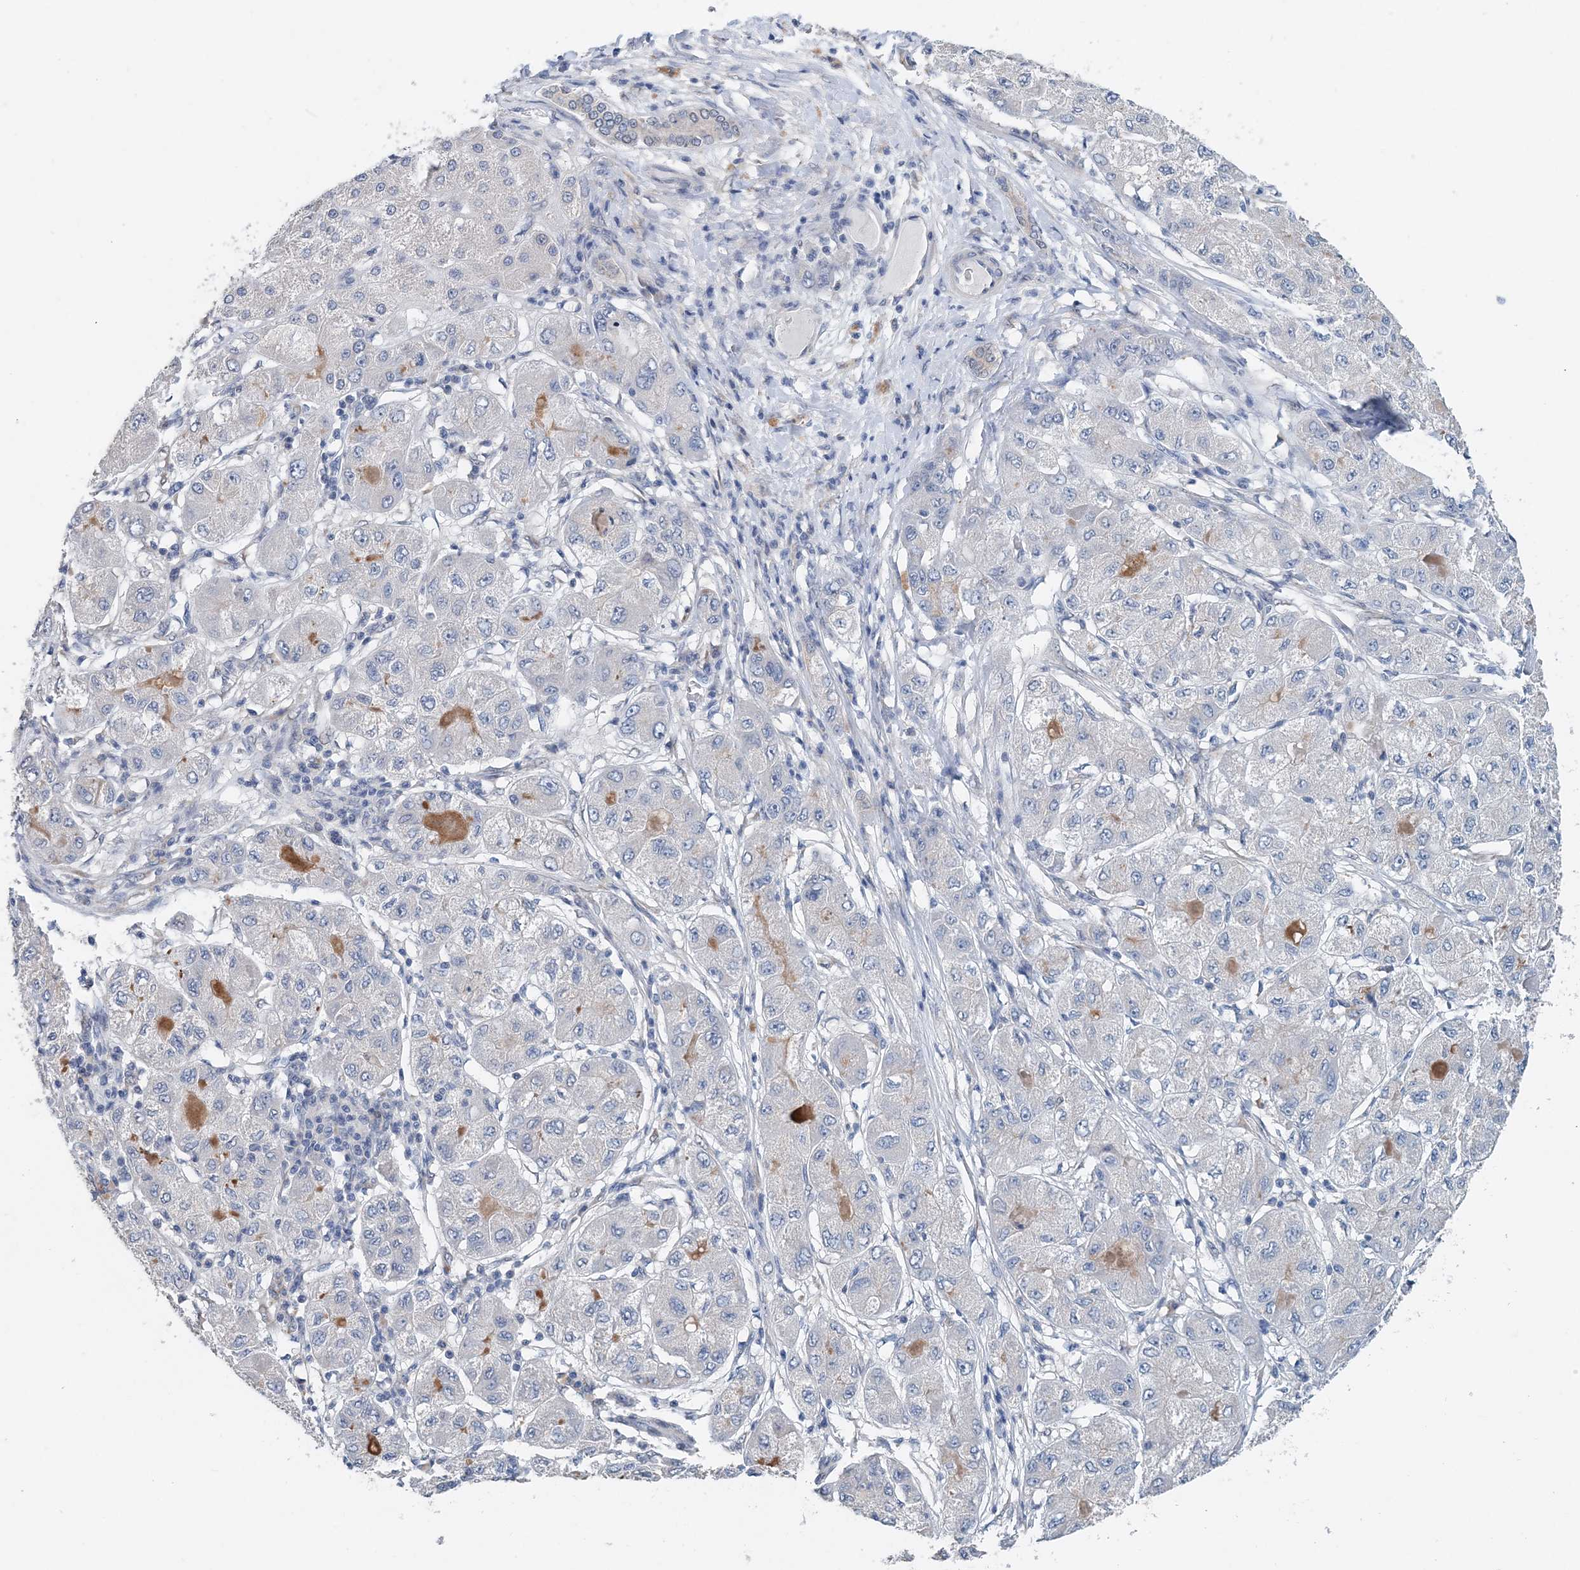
{"staining": {"intensity": "negative", "quantity": "none", "location": "none"}, "tissue": "liver cancer", "cell_type": "Tumor cells", "image_type": "cancer", "snomed": [{"axis": "morphology", "description": "Carcinoma, Hepatocellular, NOS"}, {"axis": "topography", "description": "Liver"}], "caption": "A histopathology image of liver cancer (hepatocellular carcinoma) stained for a protein demonstrates no brown staining in tumor cells.", "gene": "PFN2", "patient": {"sex": "male", "age": 80}}